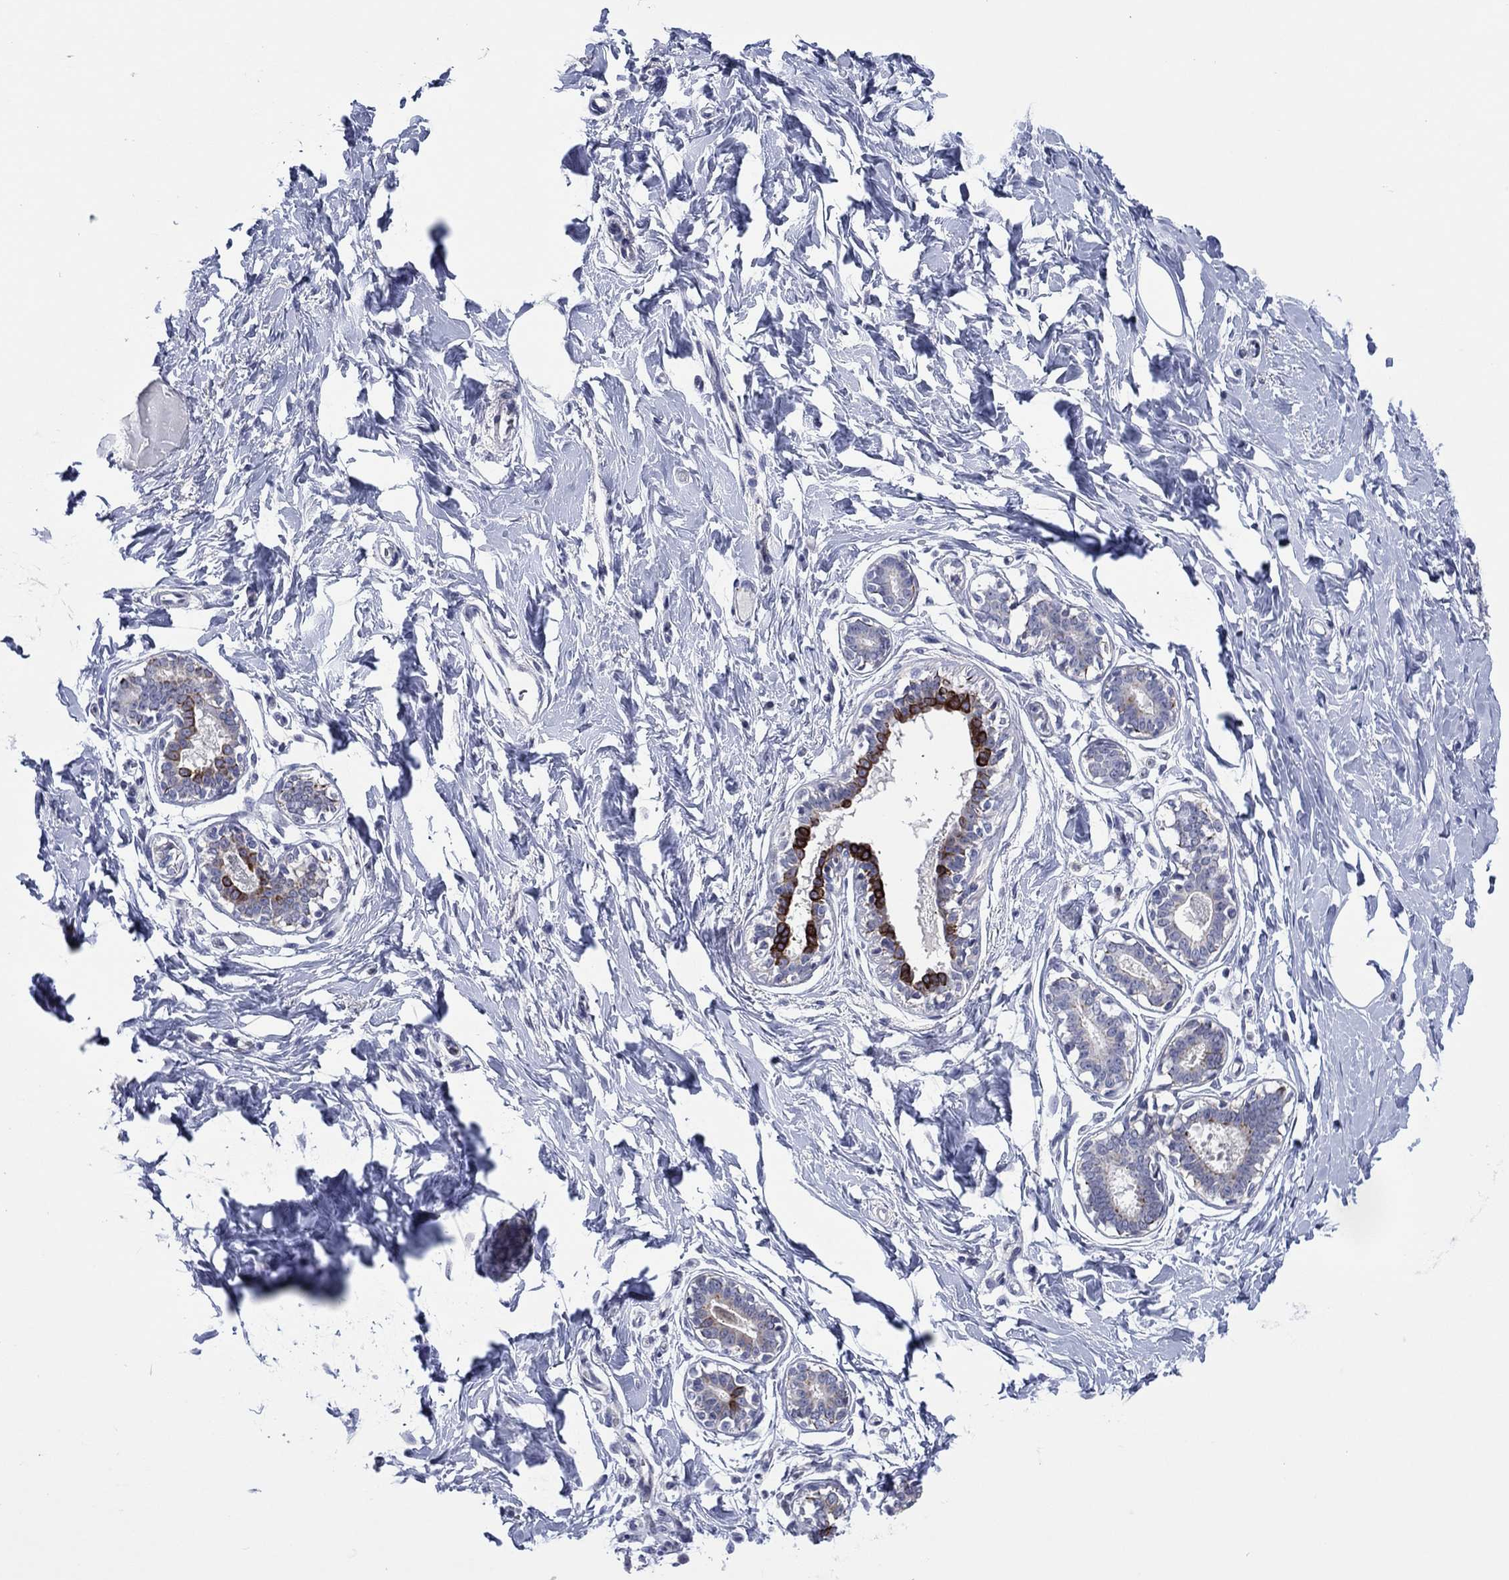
{"staining": {"intensity": "strong", "quantity": "<25%", "location": "cytoplasmic/membranous"}, "tissue": "breast", "cell_type": "Glandular cells", "image_type": "normal", "snomed": [{"axis": "morphology", "description": "Normal tissue, NOS"}, {"axis": "morphology", "description": "Lobular carcinoma, in situ"}, {"axis": "topography", "description": "Breast"}], "caption": "IHC histopathology image of normal breast: human breast stained using immunohistochemistry (IHC) demonstrates medium levels of strong protein expression localized specifically in the cytoplasmic/membranous of glandular cells, appearing as a cytoplasmic/membranous brown color.", "gene": "TRIM31", "patient": {"sex": "female", "age": 35}}